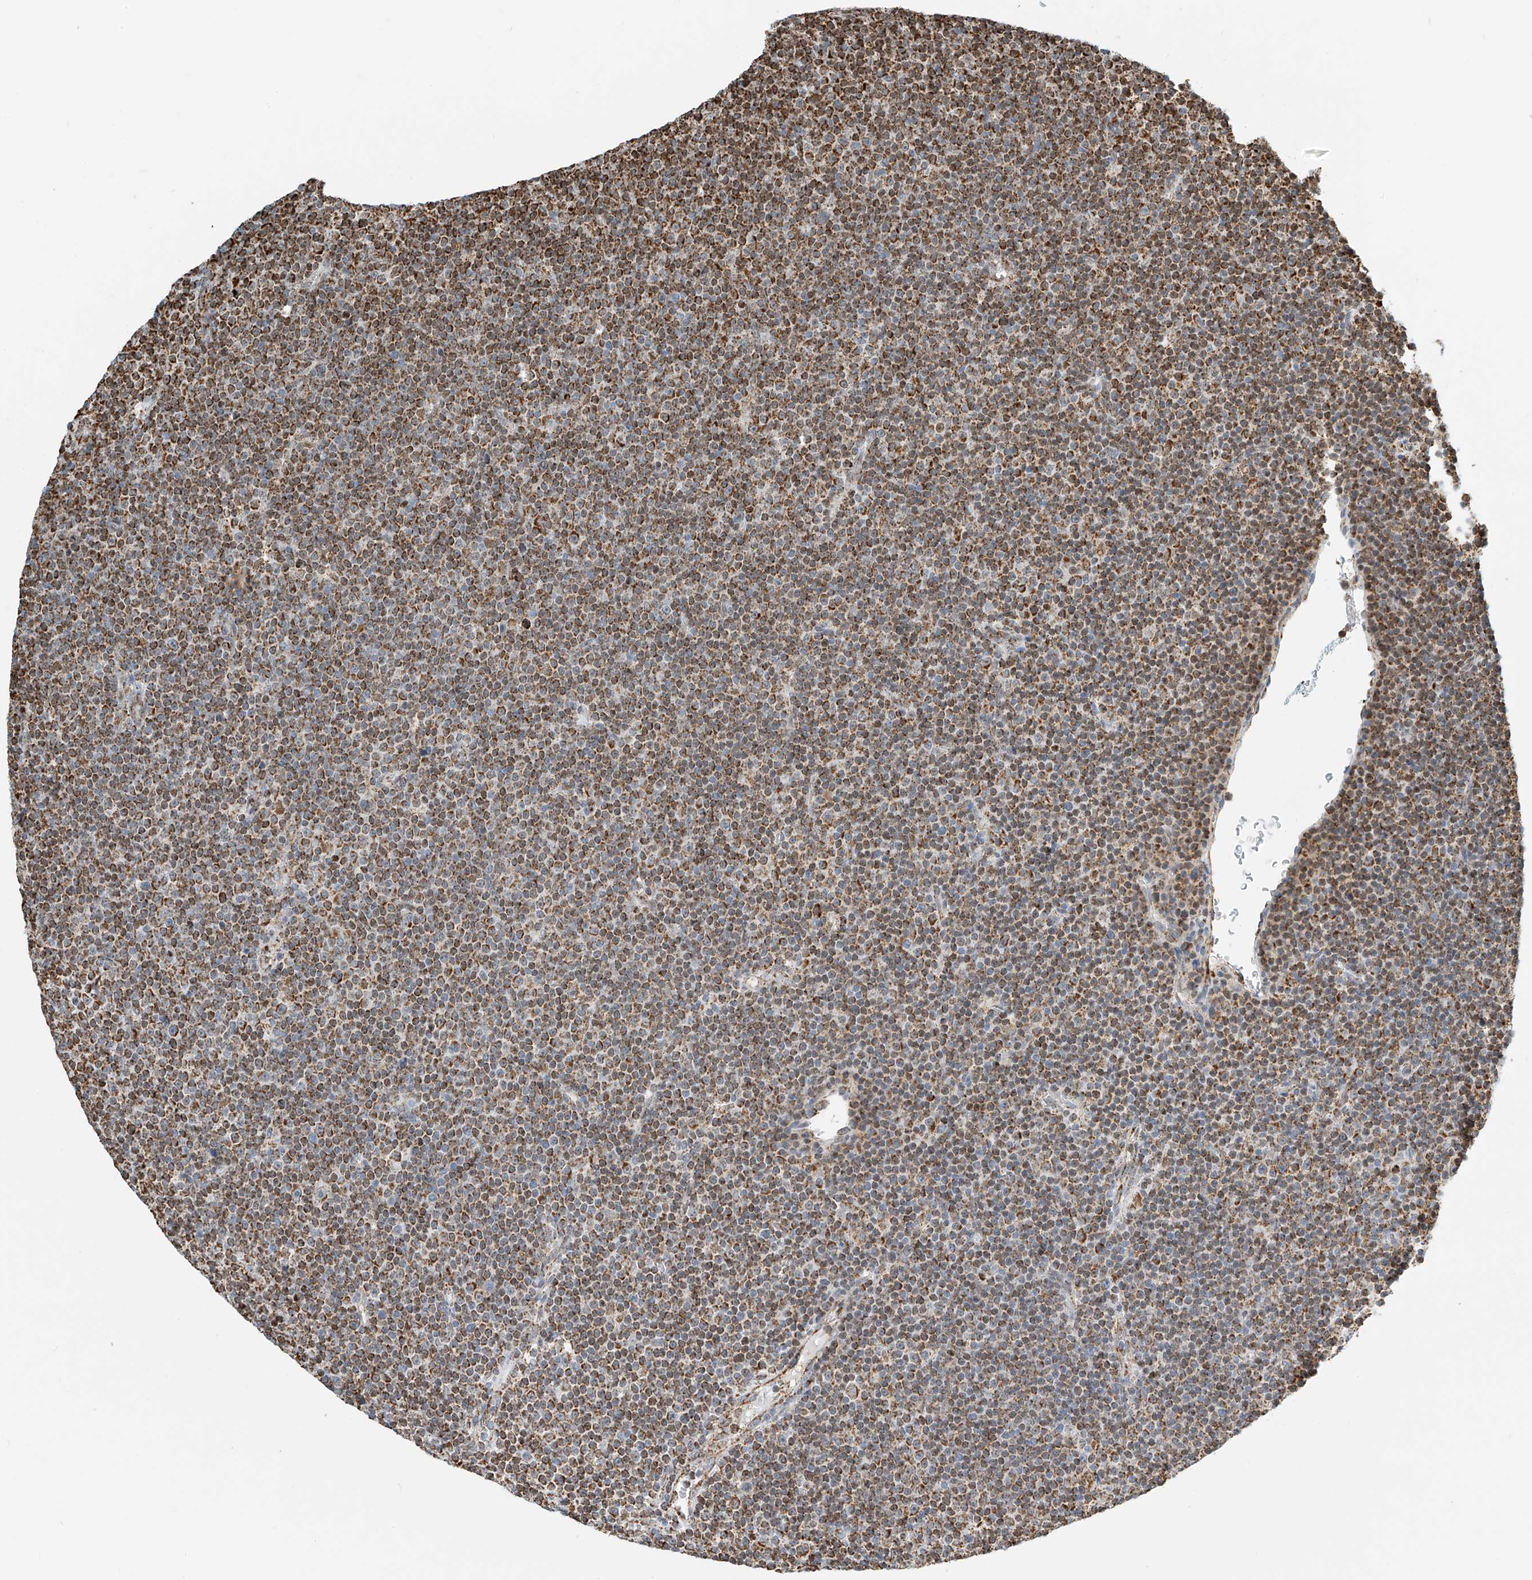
{"staining": {"intensity": "moderate", "quantity": ">75%", "location": "cytoplasmic/membranous"}, "tissue": "lymphoma", "cell_type": "Tumor cells", "image_type": "cancer", "snomed": [{"axis": "morphology", "description": "Malignant lymphoma, non-Hodgkin's type, Low grade"}, {"axis": "topography", "description": "Lymph node"}], "caption": "Malignant lymphoma, non-Hodgkin's type (low-grade) stained for a protein (brown) shows moderate cytoplasmic/membranous positive staining in about >75% of tumor cells.", "gene": "PPA2", "patient": {"sex": "female", "age": 67}}